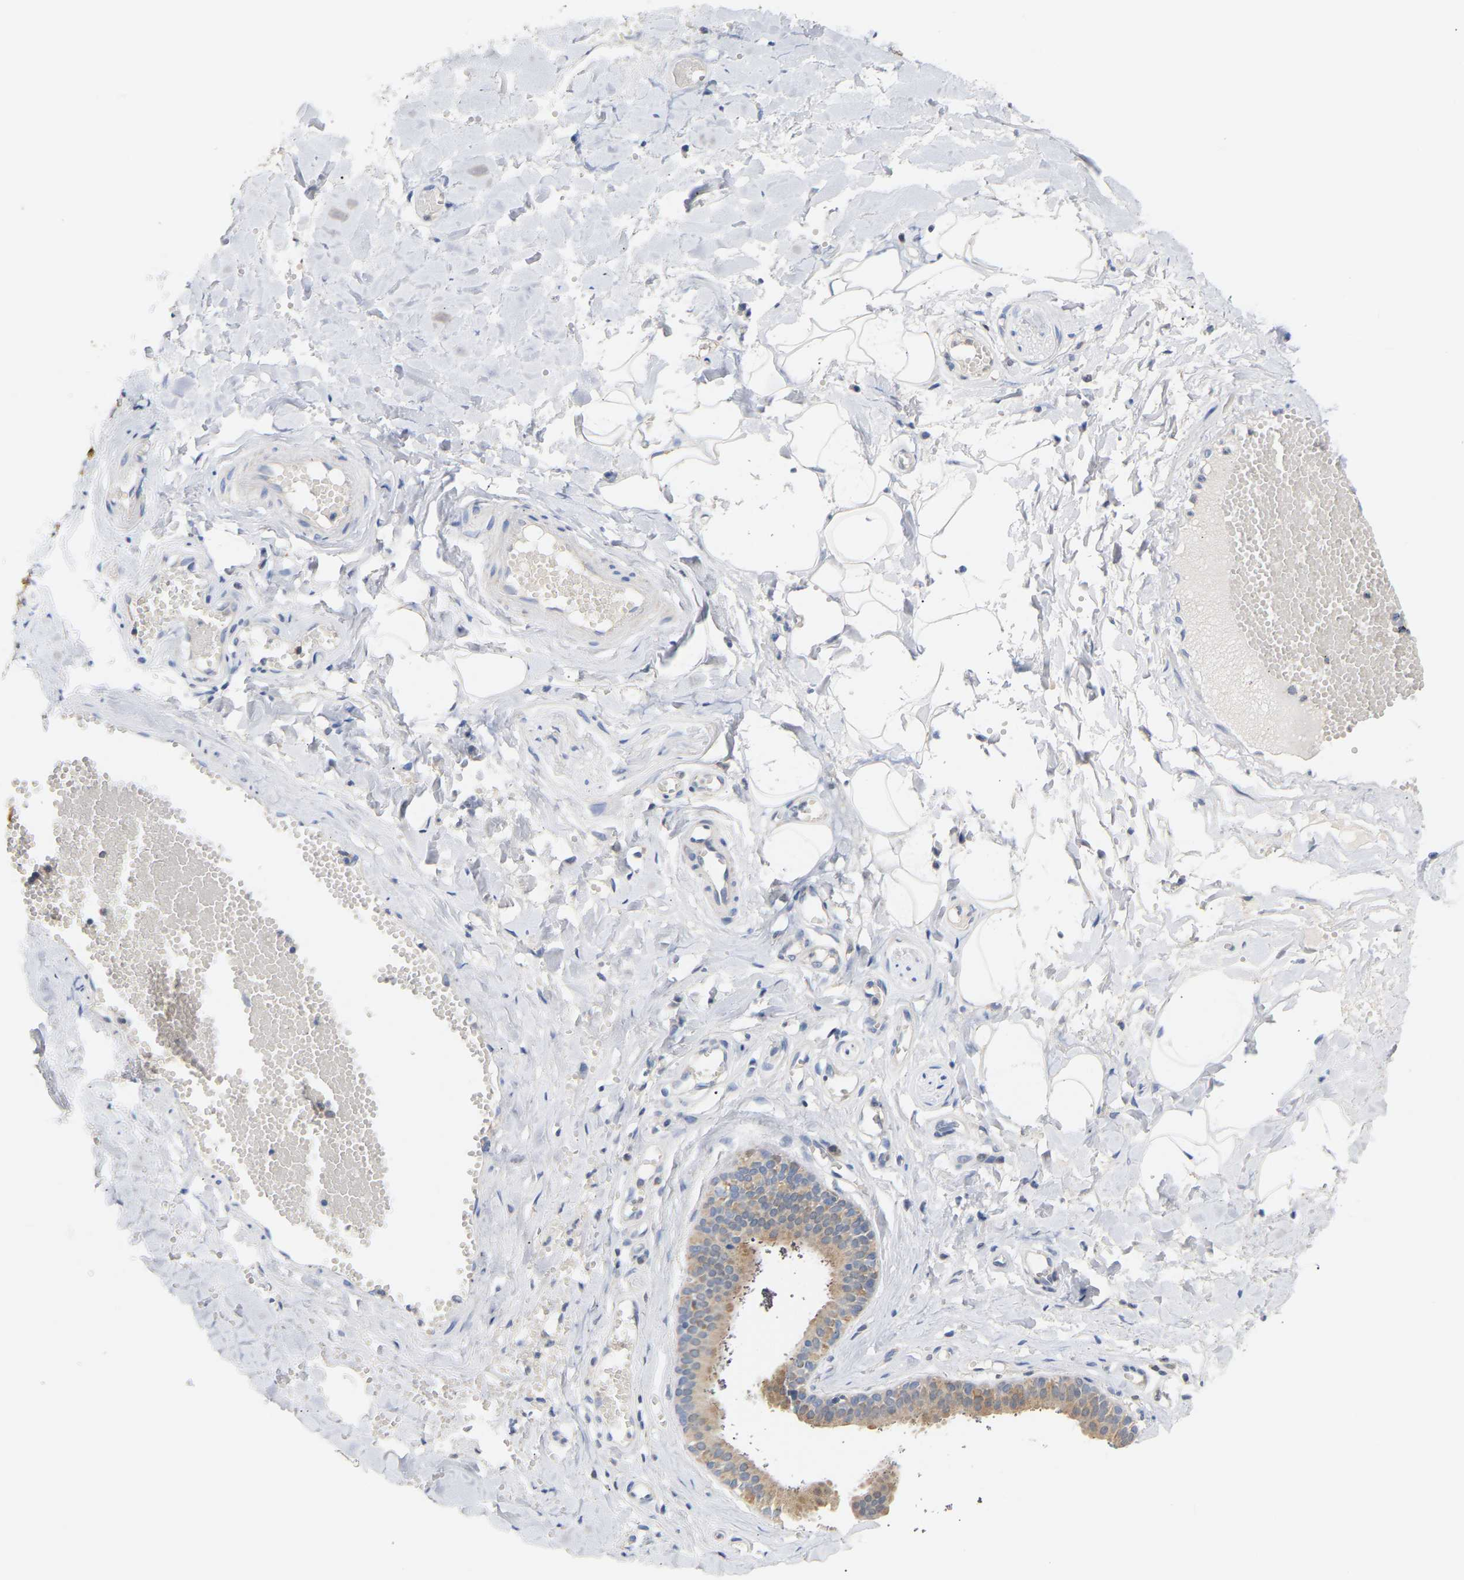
{"staining": {"intensity": "moderate", "quantity": "<25%", "location": "cytoplasmic/membranous"}, "tissue": "salivary gland", "cell_type": "Glandular cells", "image_type": "normal", "snomed": [{"axis": "morphology", "description": "Normal tissue, NOS"}, {"axis": "topography", "description": "Salivary gland"}], "caption": "High-power microscopy captured an immunohistochemistry (IHC) histopathology image of unremarkable salivary gland, revealing moderate cytoplasmic/membranous positivity in approximately <25% of glandular cells.", "gene": "TPMT", "patient": {"sex": "male", "age": 62}}